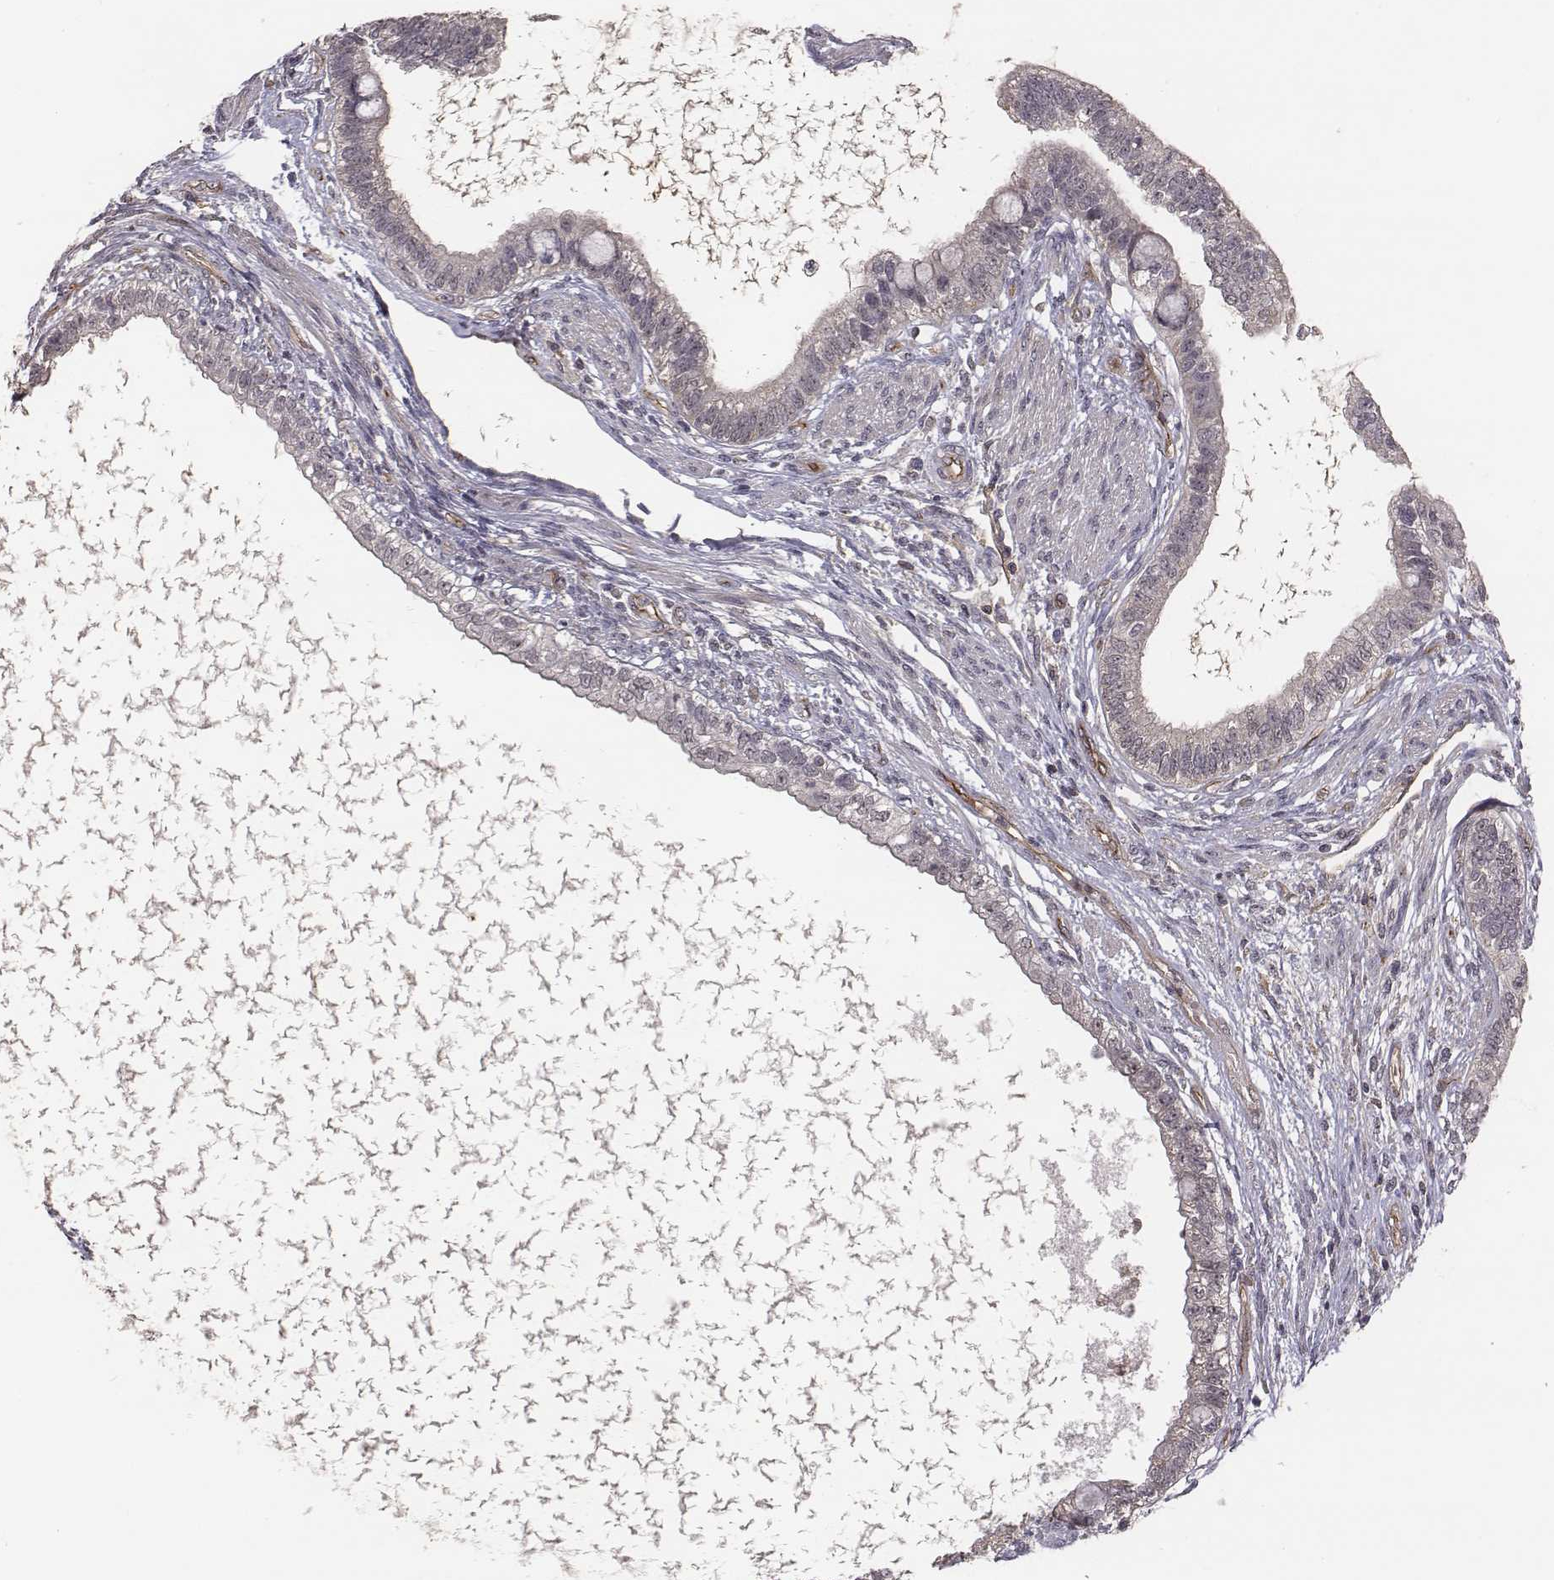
{"staining": {"intensity": "negative", "quantity": "none", "location": "none"}, "tissue": "testis cancer", "cell_type": "Tumor cells", "image_type": "cancer", "snomed": [{"axis": "morphology", "description": "Carcinoma, Embryonal, NOS"}, {"axis": "topography", "description": "Testis"}], "caption": "Testis cancer stained for a protein using immunohistochemistry displays no staining tumor cells.", "gene": "PTPRG", "patient": {"sex": "male", "age": 26}}